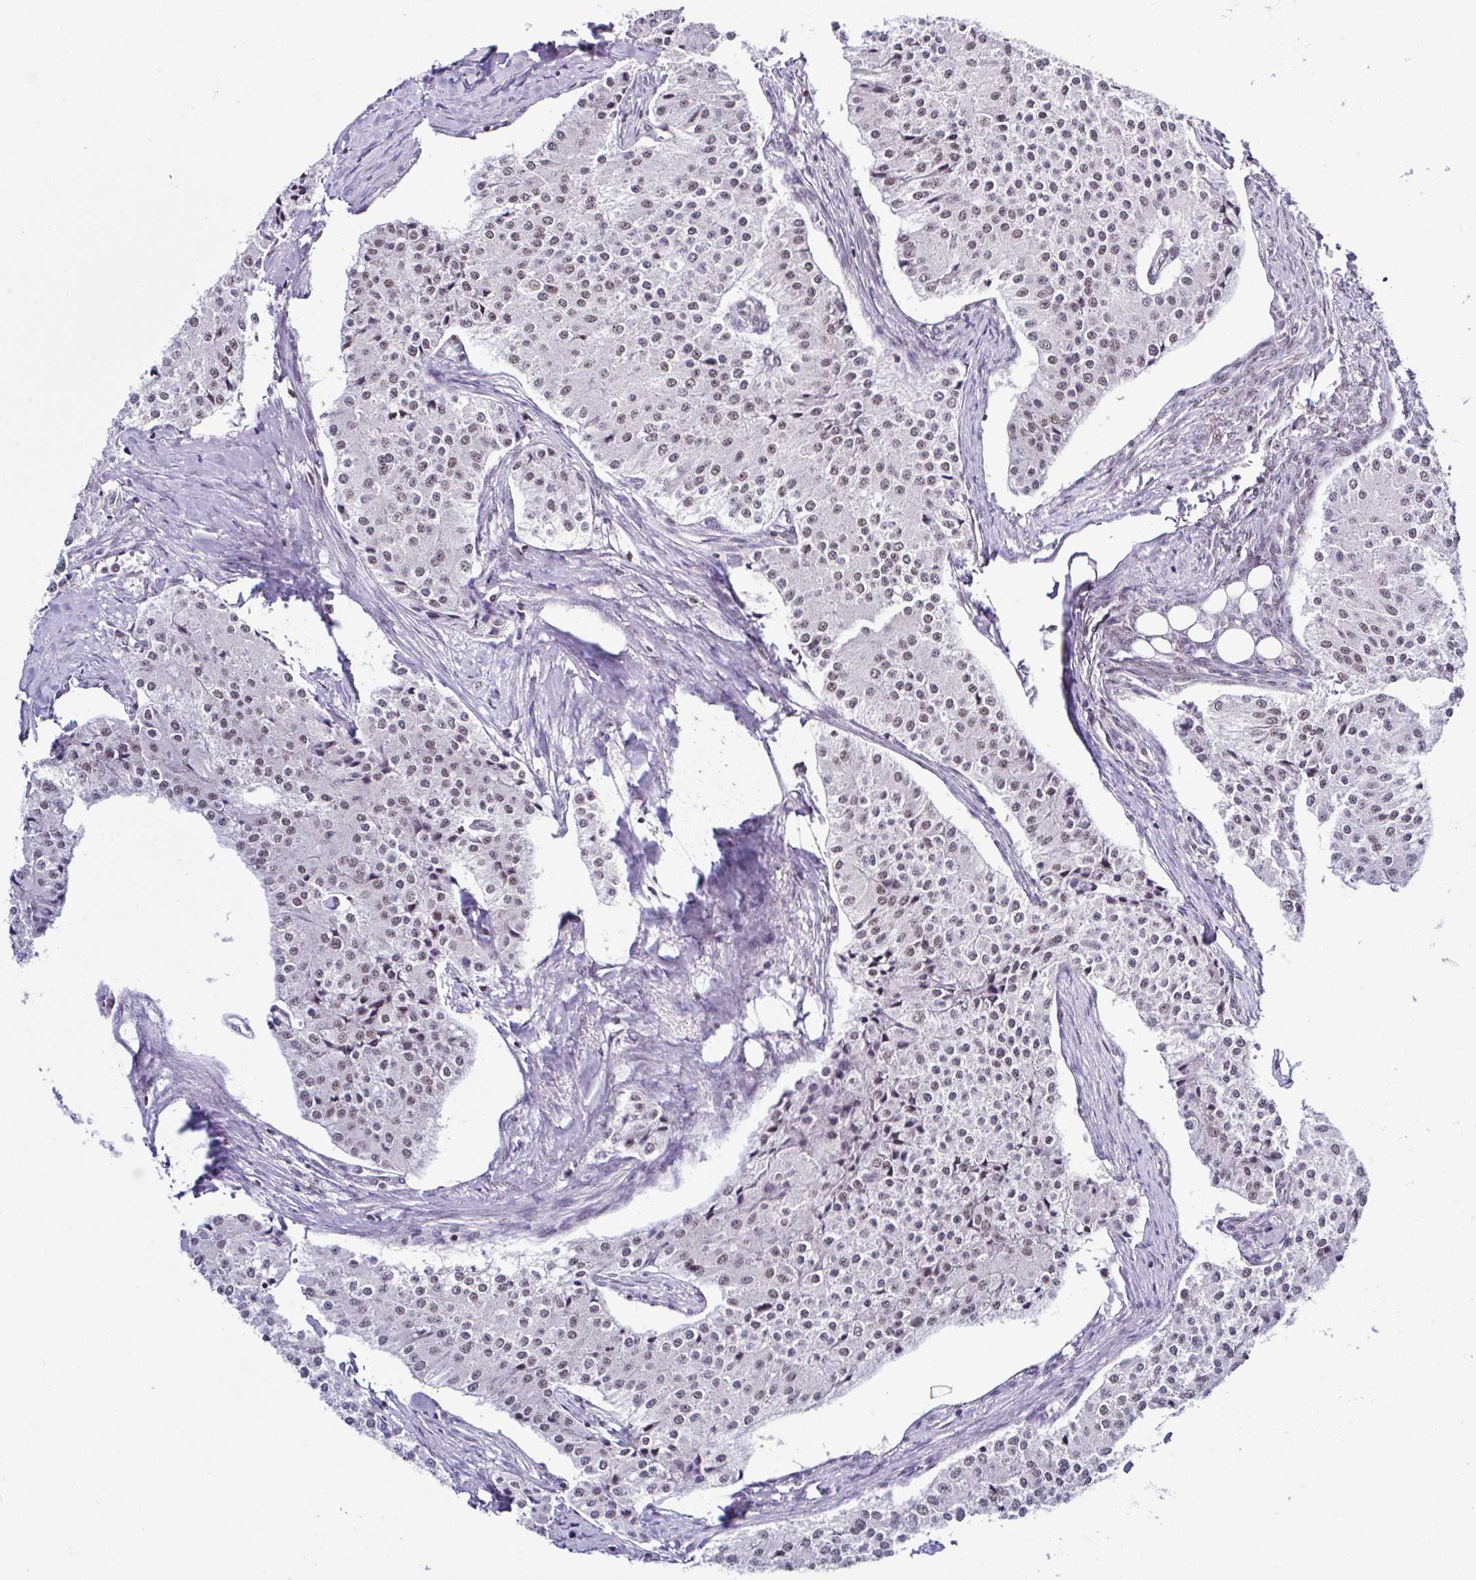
{"staining": {"intensity": "moderate", "quantity": "25%-75%", "location": "nuclear"}, "tissue": "carcinoid", "cell_type": "Tumor cells", "image_type": "cancer", "snomed": [{"axis": "morphology", "description": "Carcinoid, malignant, NOS"}, {"axis": "topography", "description": "Colon"}], "caption": "Carcinoid (malignant) tissue shows moderate nuclear positivity in about 25%-75% of tumor cells, visualized by immunohistochemistry. Using DAB (3,3'-diaminobenzidine) (brown) and hematoxylin (blue) stains, captured at high magnification using brightfield microscopy.", "gene": "DR1", "patient": {"sex": "female", "age": 52}}